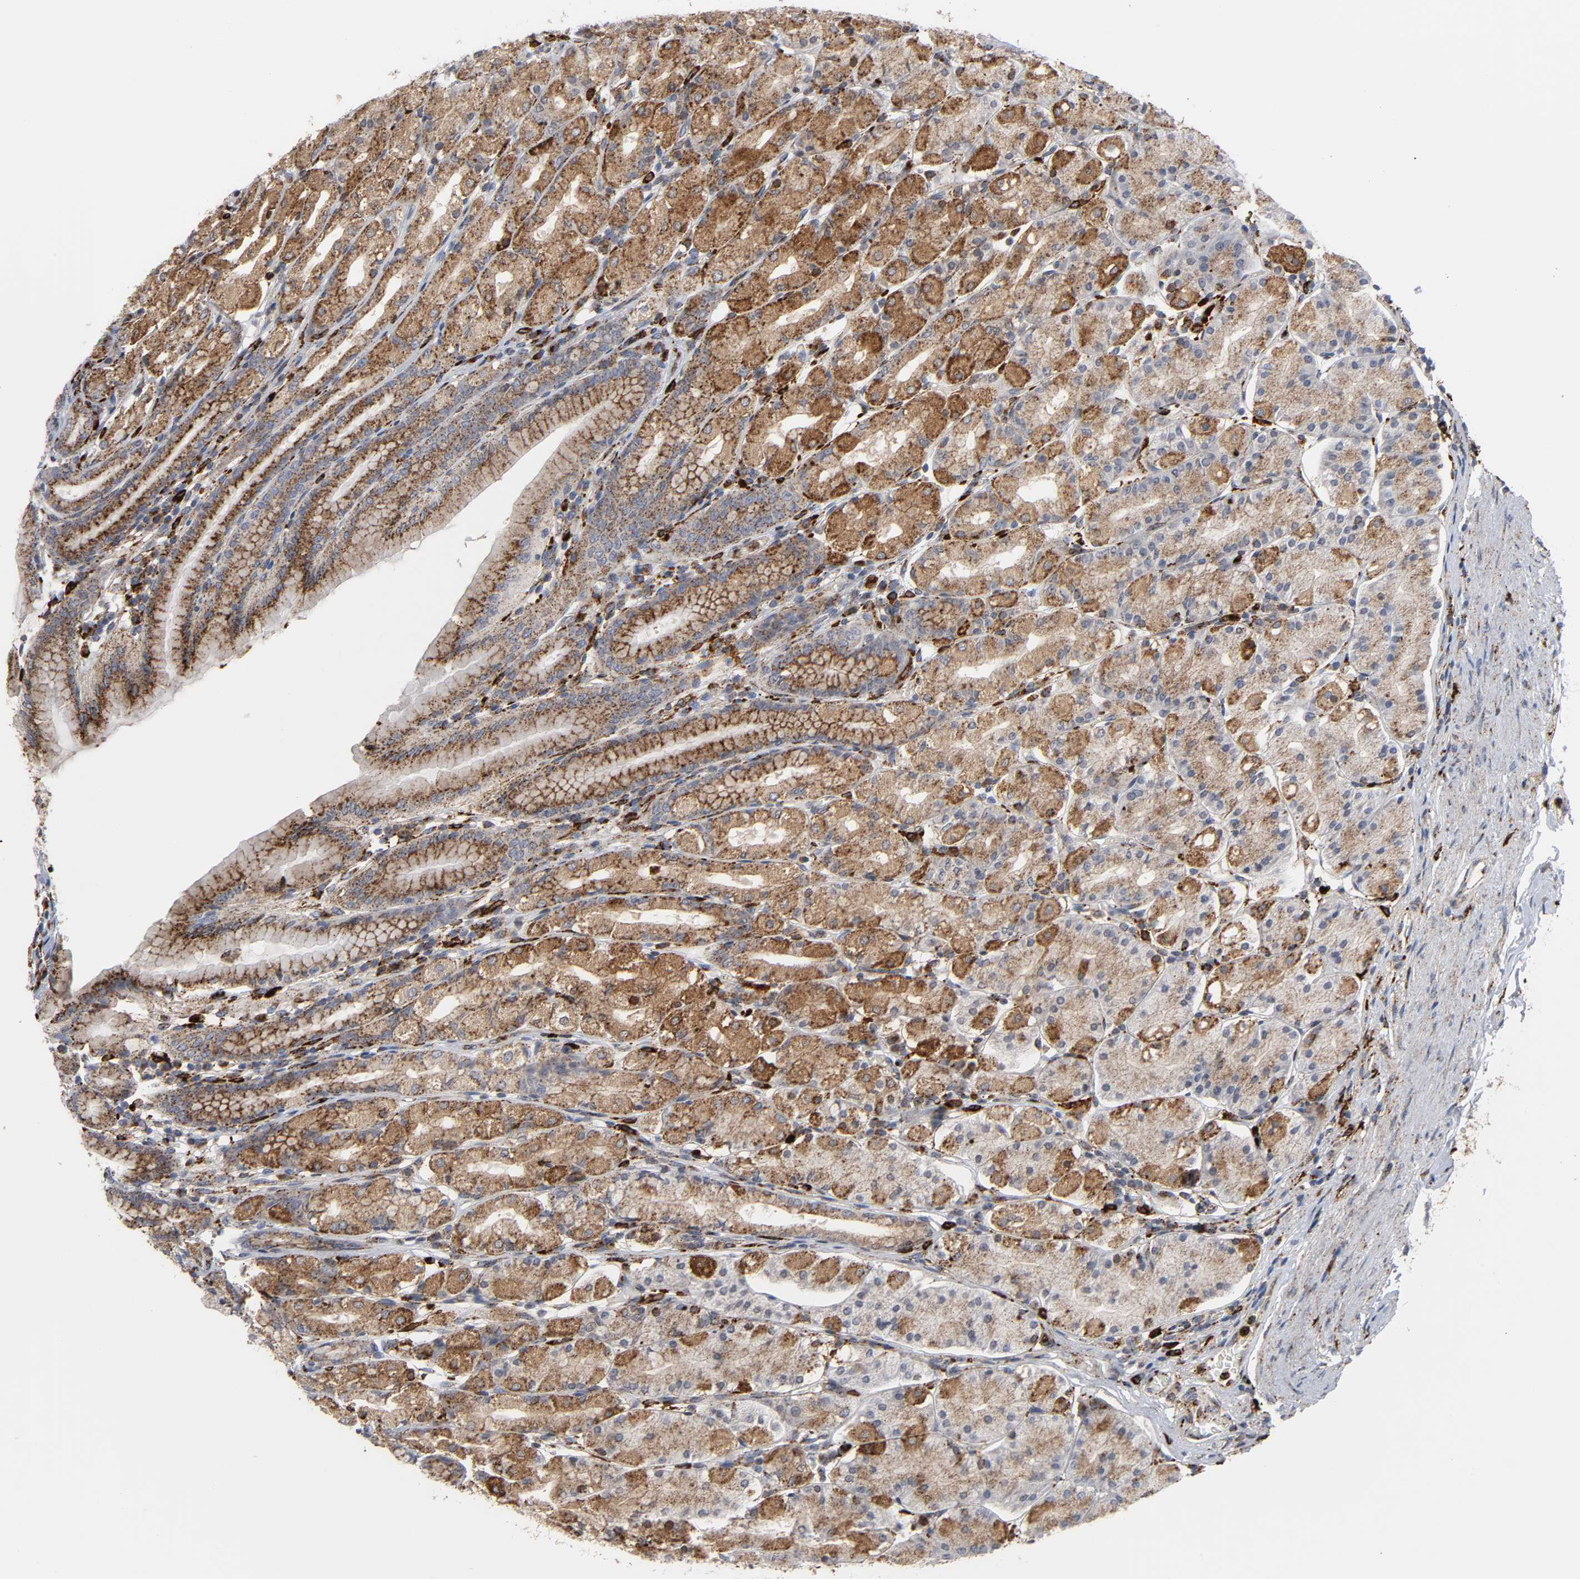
{"staining": {"intensity": "strong", "quantity": ">75%", "location": "cytoplasmic/membranous"}, "tissue": "stomach", "cell_type": "Glandular cells", "image_type": "normal", "snomed": [{"axis": "morphology", "description": "Normal tissue, NOS"}, {"axis": "topography", "description": "Stomach, upper"}], "caption": "This micrograph demonstrates immunohistochemistry staining of benign stomach, with high strong cytoplasmic/membranous positivity in about >75% of glandular cells.", "gene": "PSAP", "patient": {"sex": "male", "age": 68}}